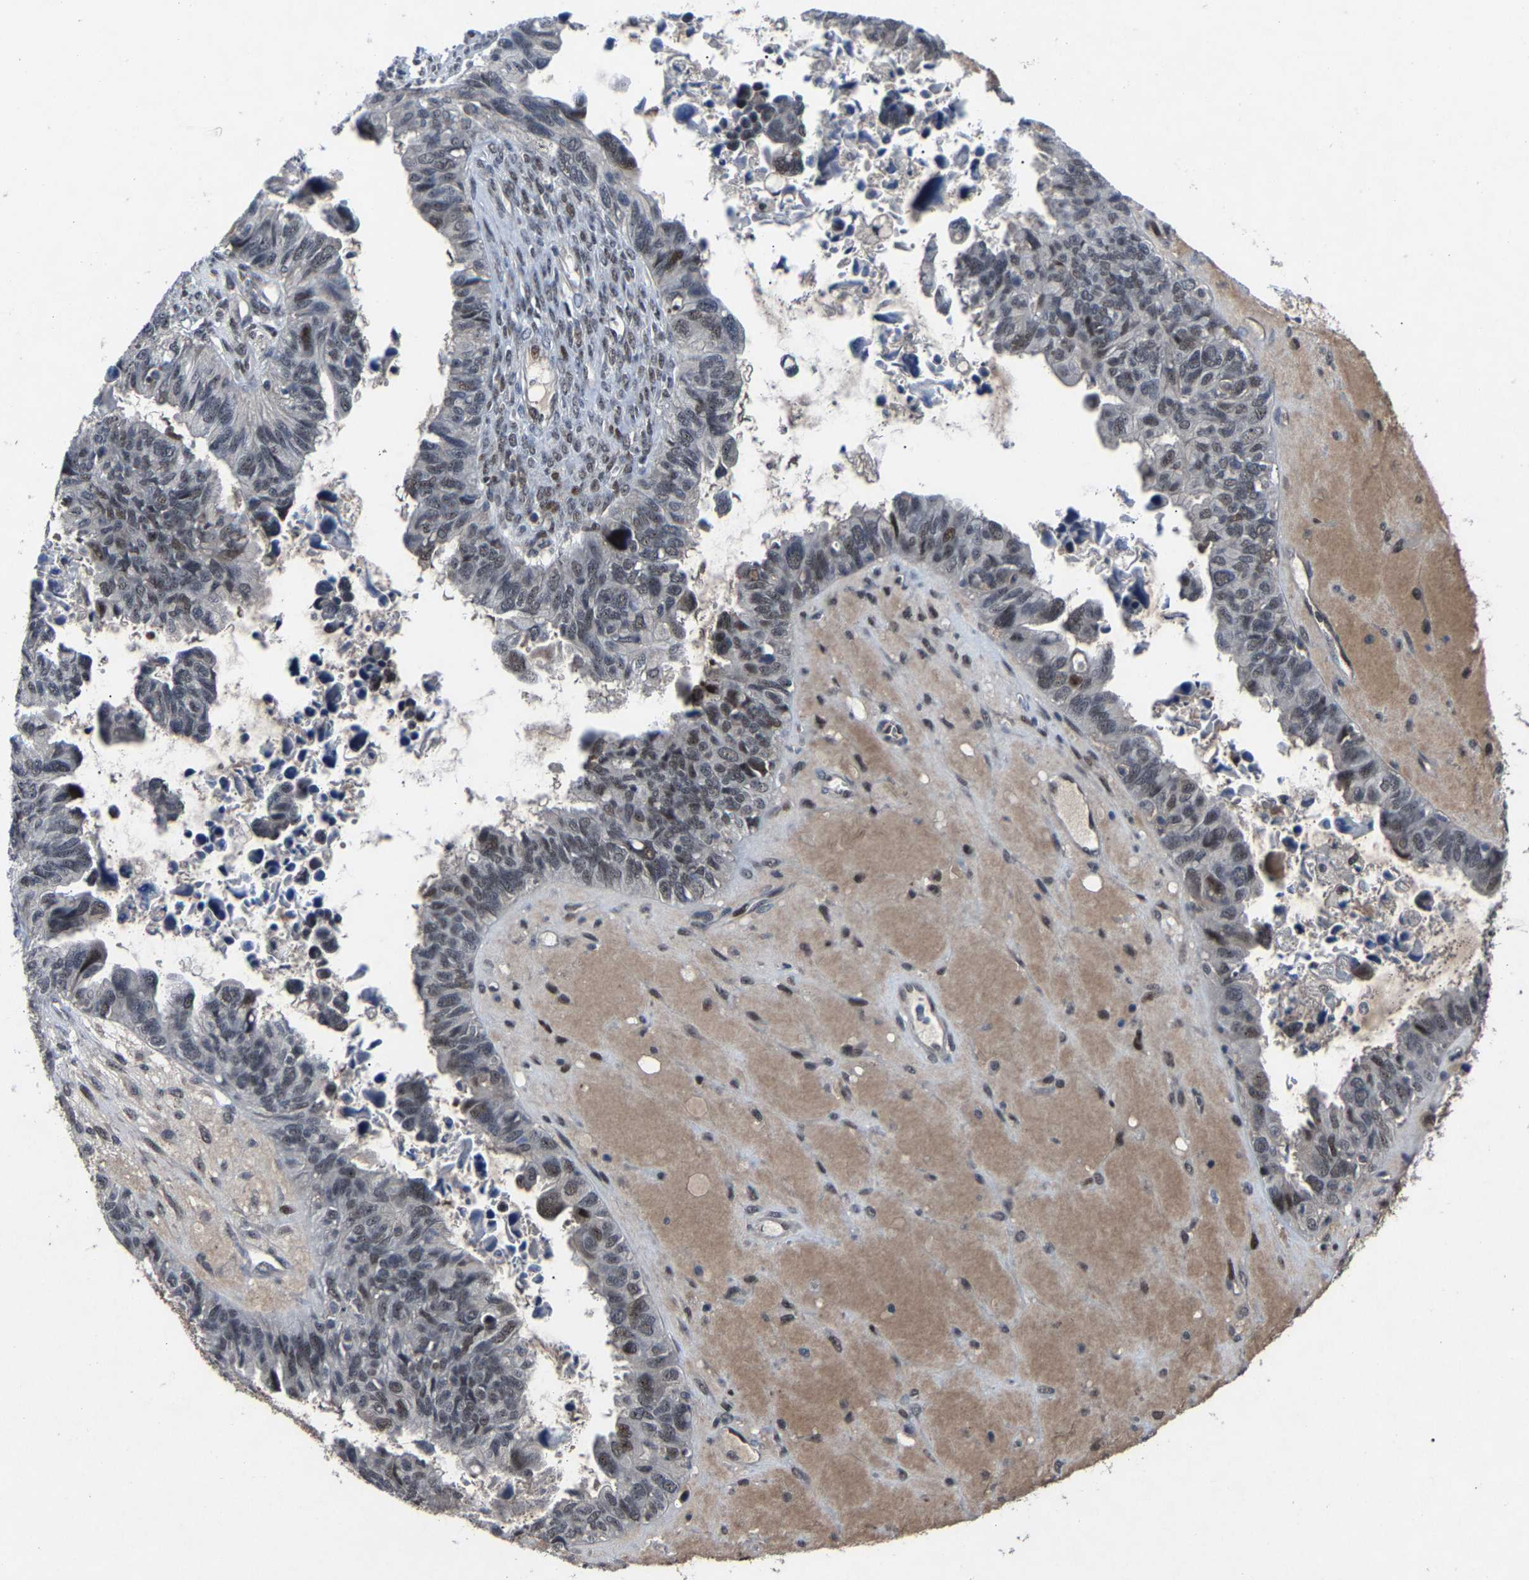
{"staining": {"intensity": "weak", "quantity": ">75%", "location": "nuclear"}, "tissue": "ovarian cancer", "cell_type": "Tumor cells", "image_type": "cancer", "snomed": [{"axis": "morphology", "description": "Cystadenocarcinoma, serous, NOS"}, {"axis": "topography", "description": "Ovary"}], "caption": "Immunohistochemical staining of human ovarian cancer (serous cystadenocarcinoma) reveals low levels of weak nuclear positivity in approximately >75% of tumor cells.", "gene": "LSM8", "patient": {"sex": "female", "age": 79}}